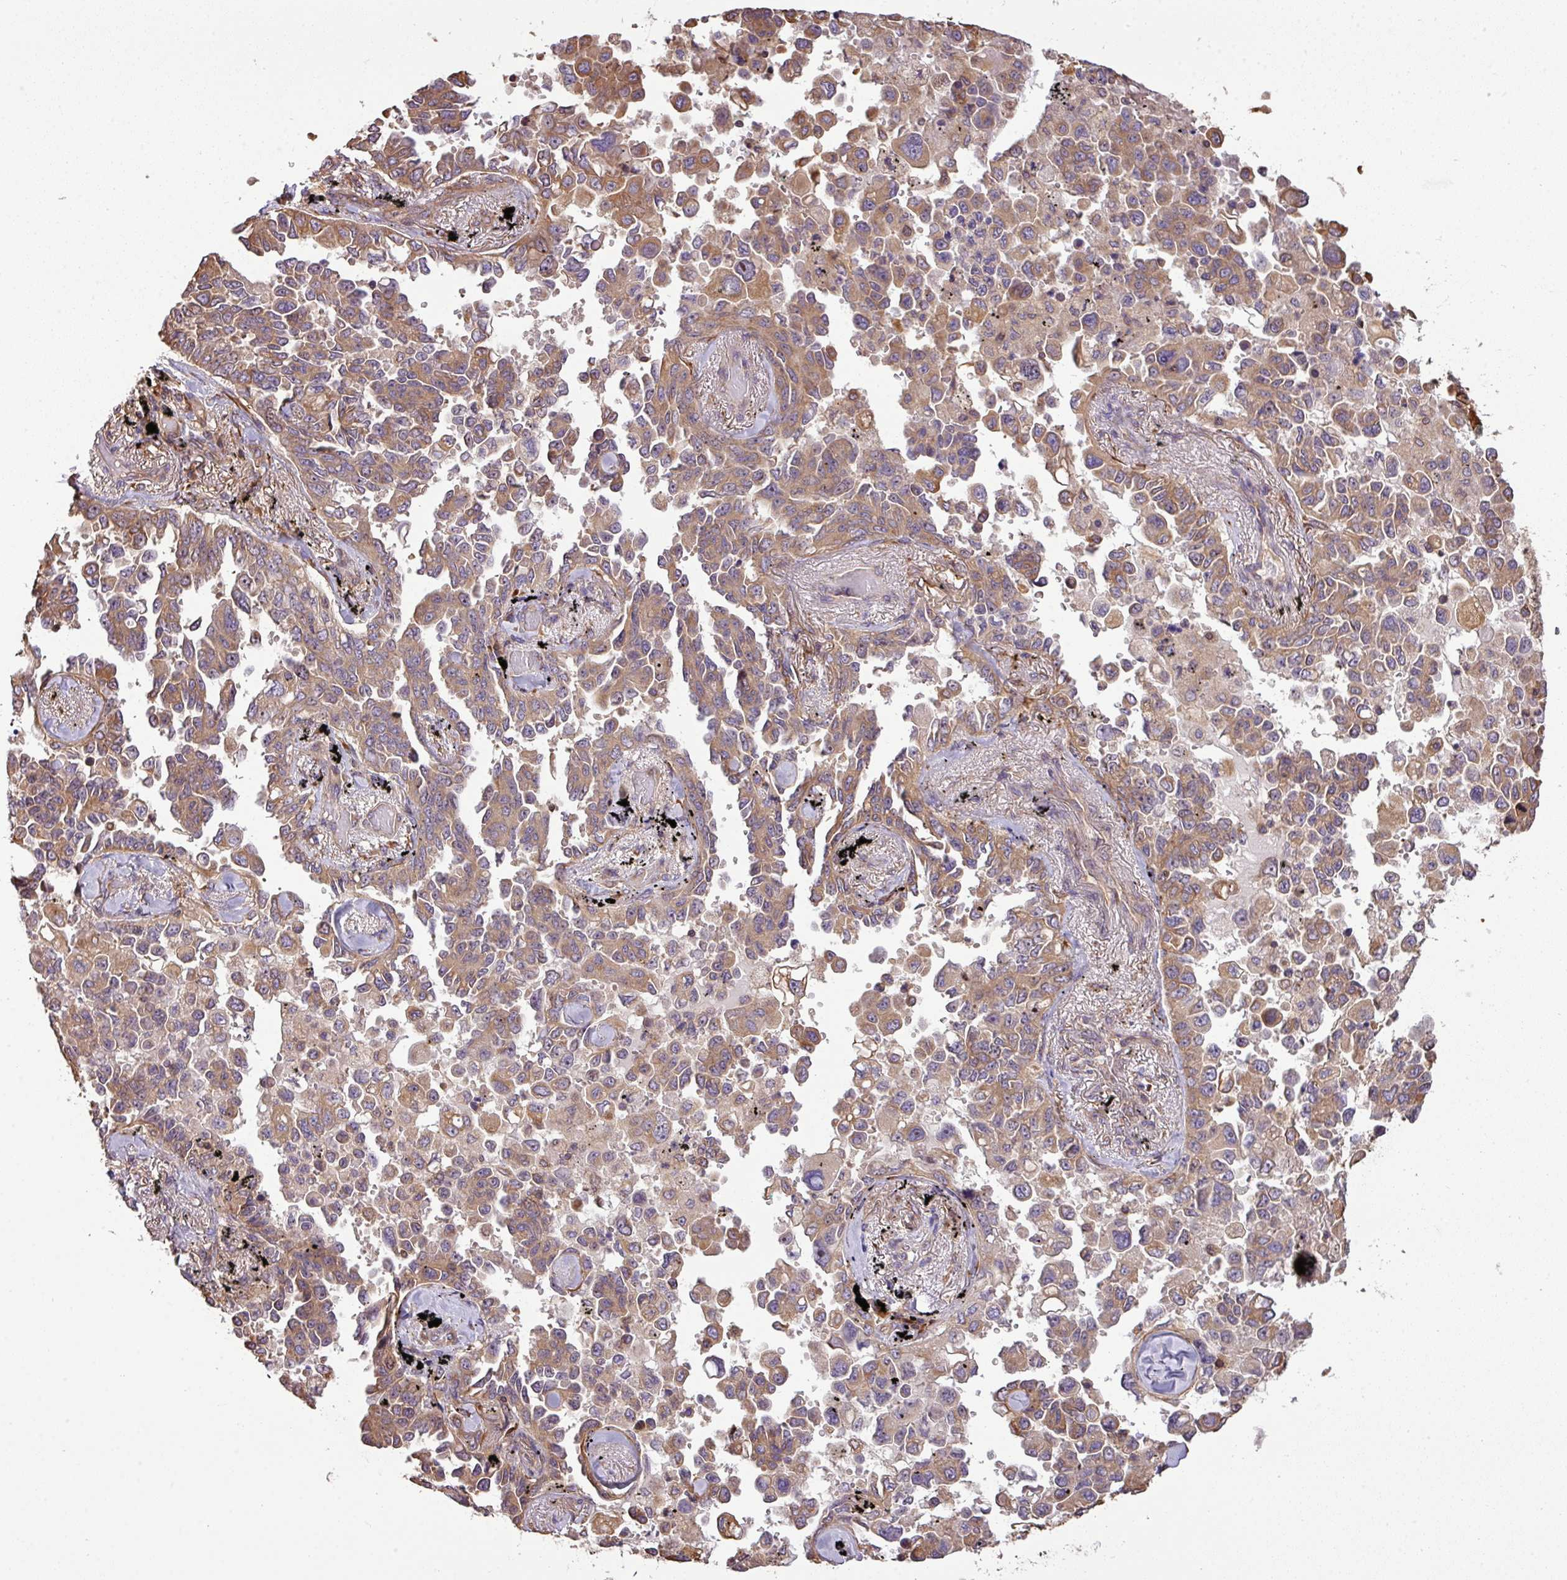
{"staining": {"intensity": "moderate", "quantity": ">75%", "location": "cytoplasmic/membranous"}, "tissue": "lung cancer", "cell_type": "Tumor cells", "image_type": "cancer", "snomed": [{"axis": "morphology", "description": "Adenocarcinoma, NOS"}, {"axis": "topography", "description": "Lung"}], "caption": "Lung cancer (adenocarcinoma) tissue reveals moderate cytoplasmic/membranous positivity in approximately >75% of tumor cells, visualized by immunohistochemistry.", "gene": "VENTX", "patient": {"sex": "female", "age": 67}}